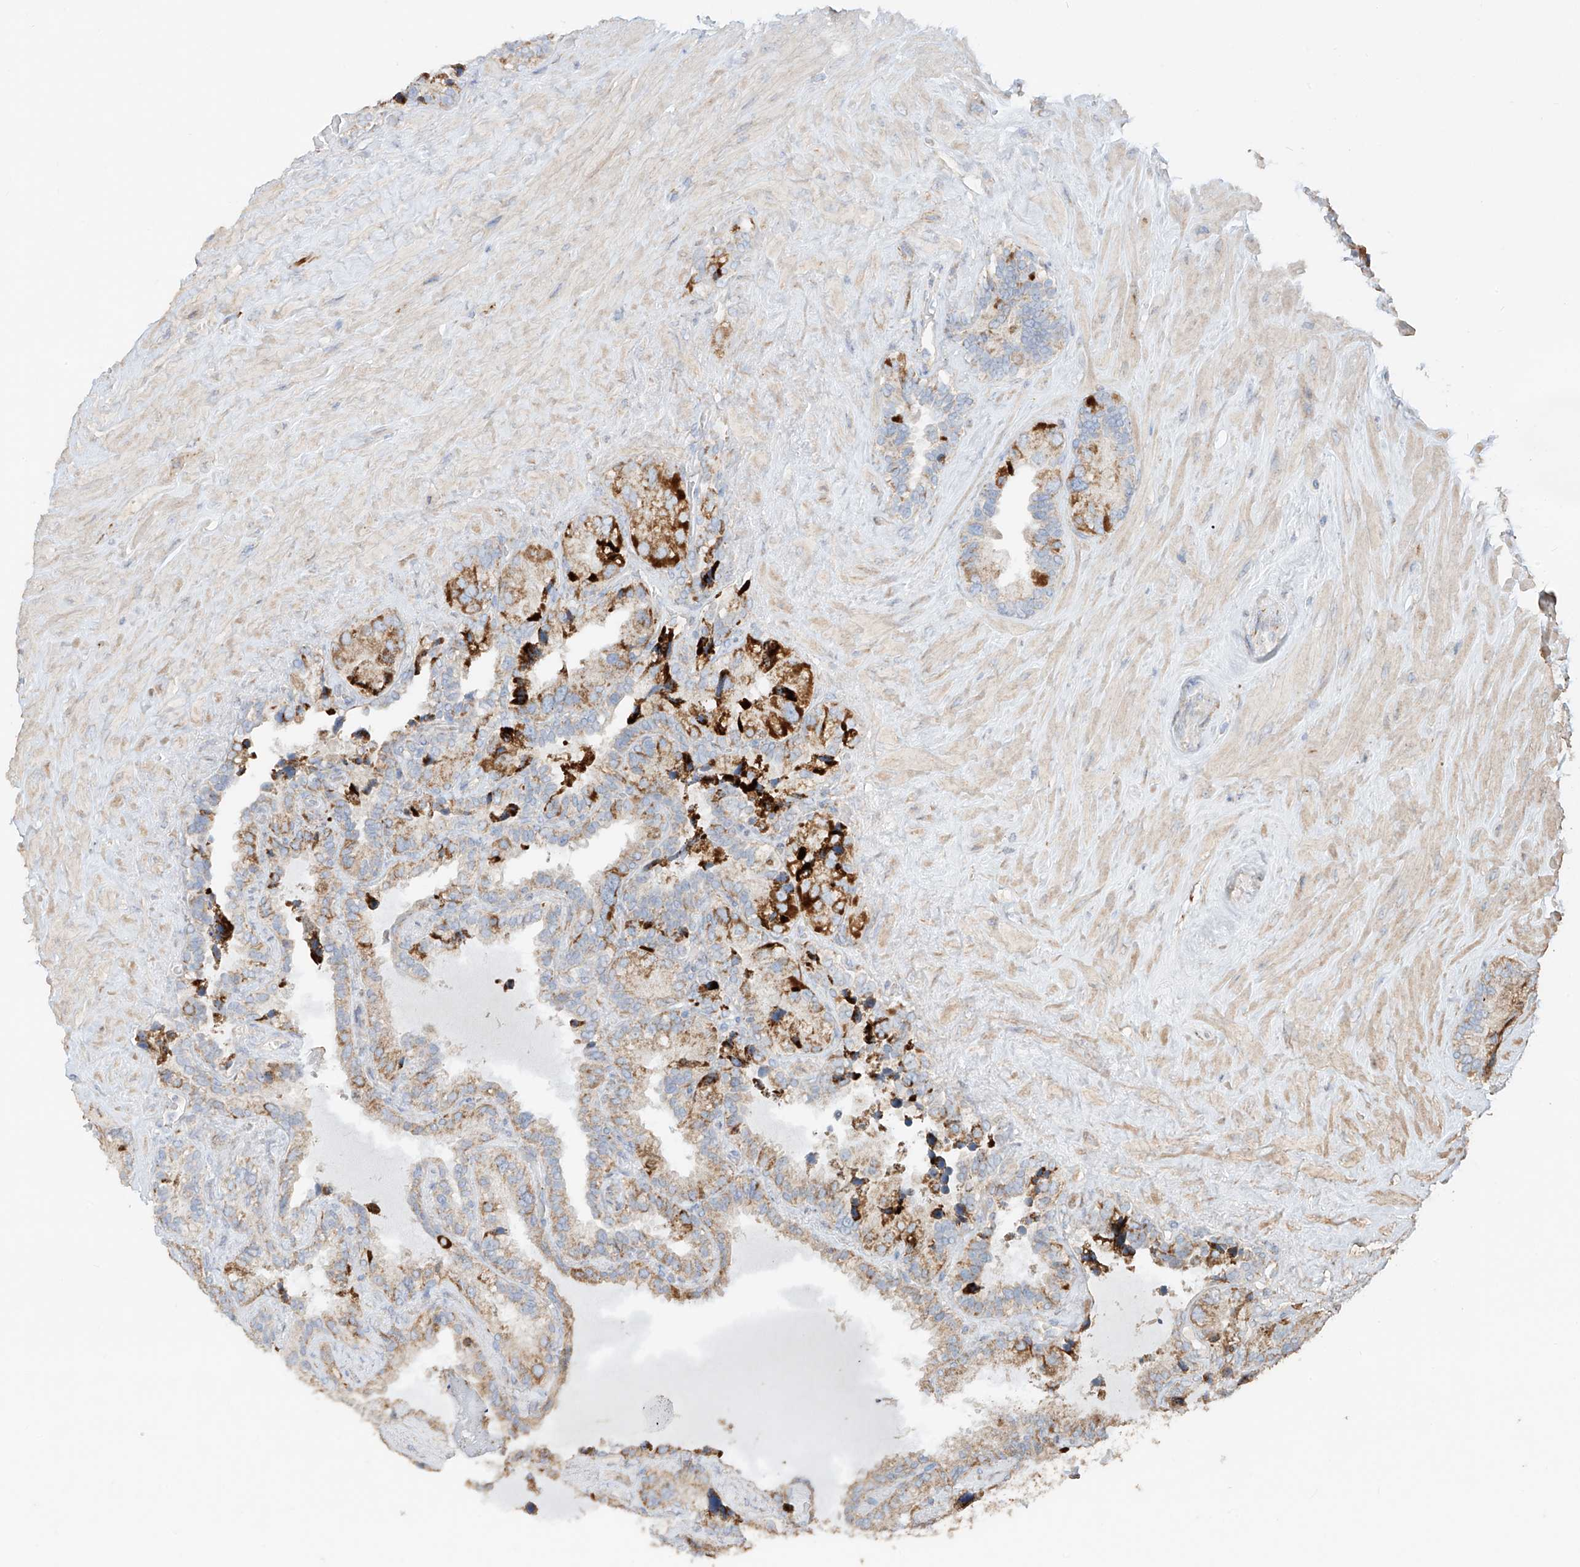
{"staining": {"intensity": "moderate", "quantity": "<25%", "location": "cytoplasmic/membranous"}, "tissue": "seminal vesicle", "cell_type": "Glandular cells", "image_type": "normal", "snomed": [{"axis": "morphology", "description": "Normal tissue, NOS"}, {"axis": "topography", "description": "Prostate"}, {"axis": "topography", "description": "Seminal veicle"}], "caption": "A low amount of moderate cytoplasmic/membranous expression is seen in about <25% of glandular cells in unremarkable seminal vesicle.", "gene": "COLGALT2", "patient": {"sex": "male", "age": 68}}